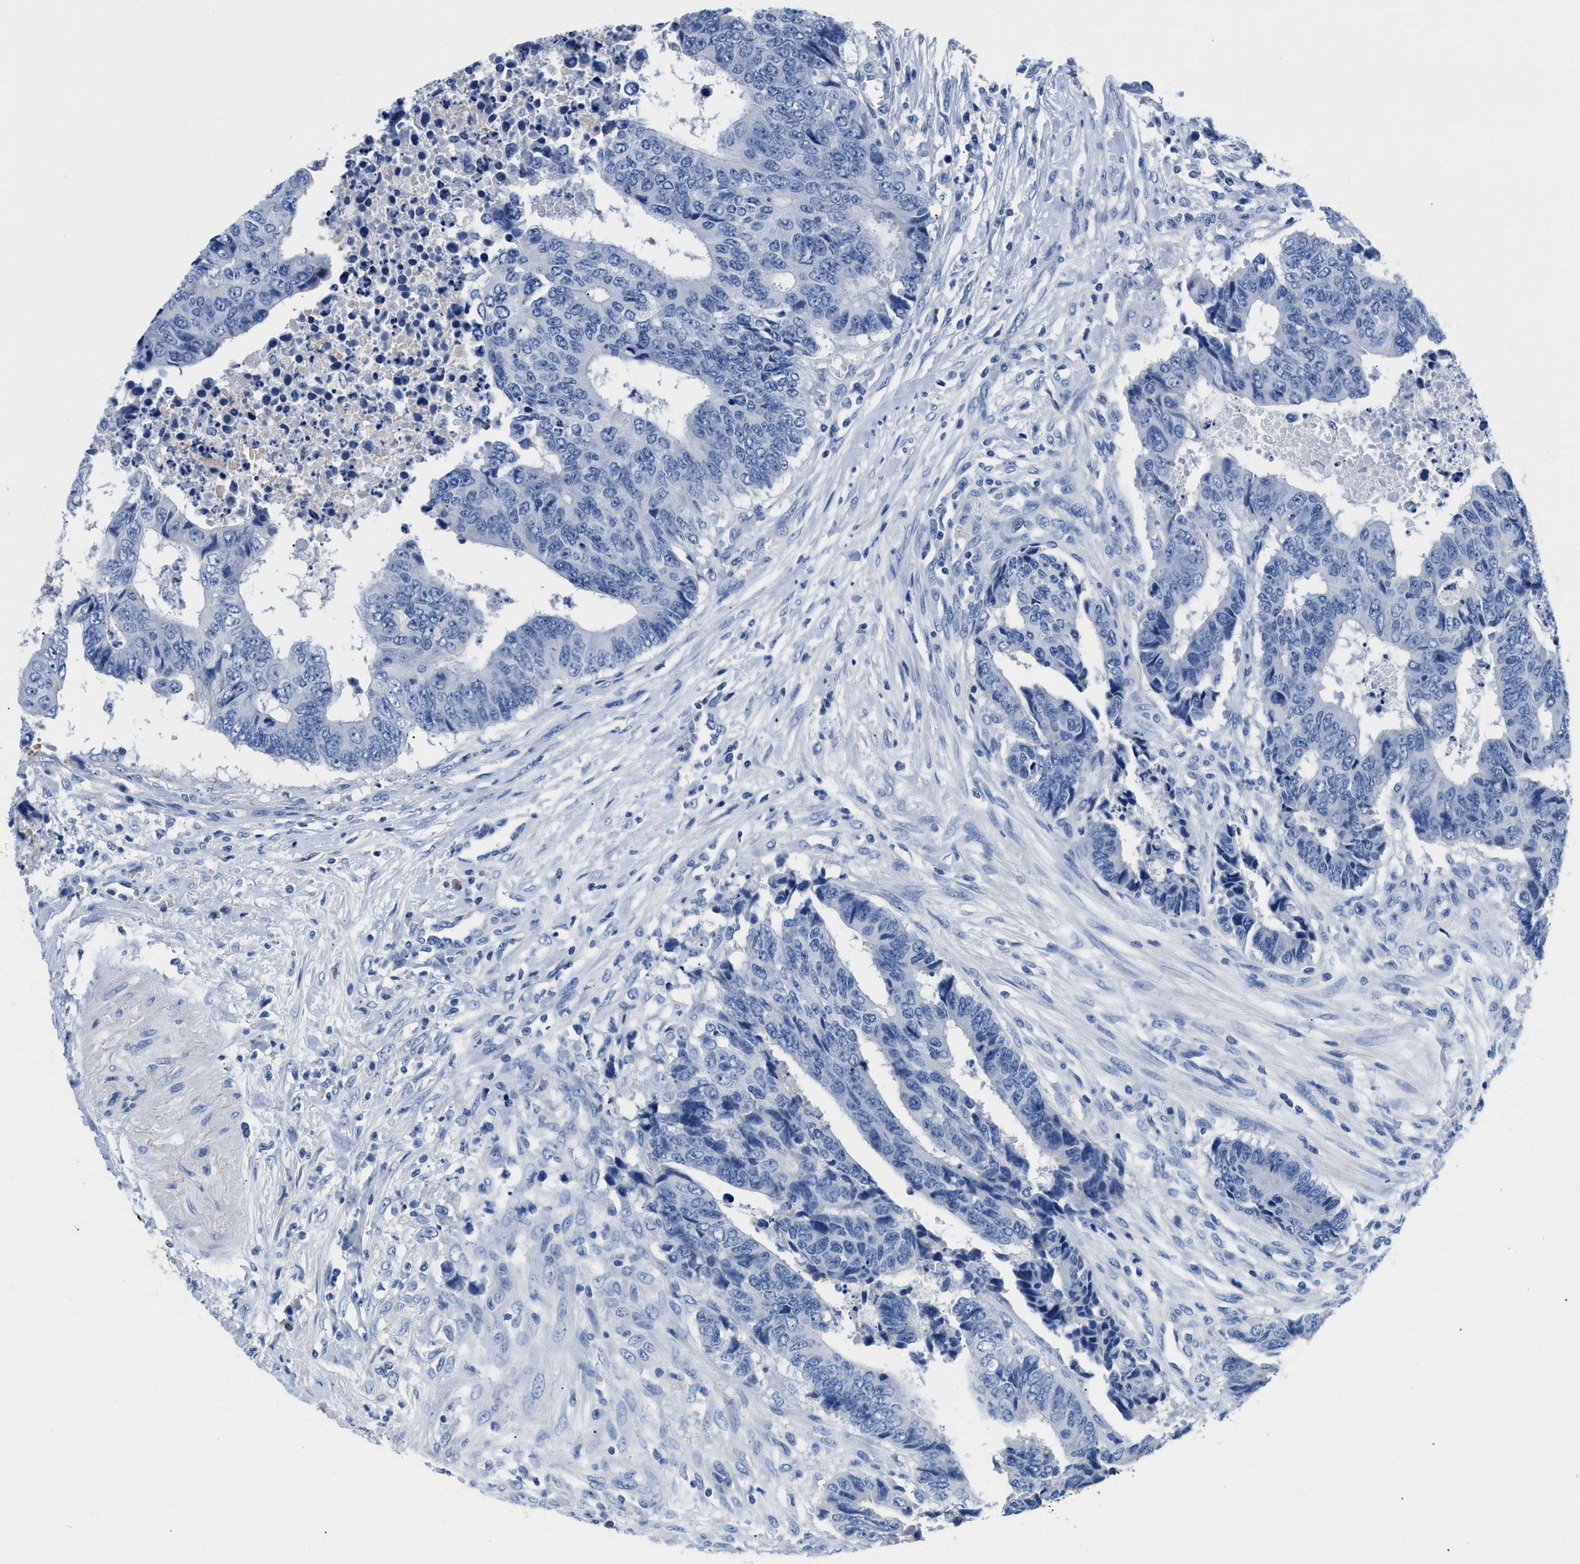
{"staining": {"intensity": "negative", "quantity": "none", "location": "none"}, "tissue": "colorectal cancer", "cell_type": "Tumor cells", "image_type": "cancer", "snomed": [{"axis": "morphology", "description": "Adenocarcinoma, NOS"}, {"axis": "topography", "description": "Rectum"}], "caption": "Histopathology image shows no protein positivity in tumor cells of colorectal cancer tissue.", "gene": "SLFN13", "patient": {"sex": "male", "age": 84}}